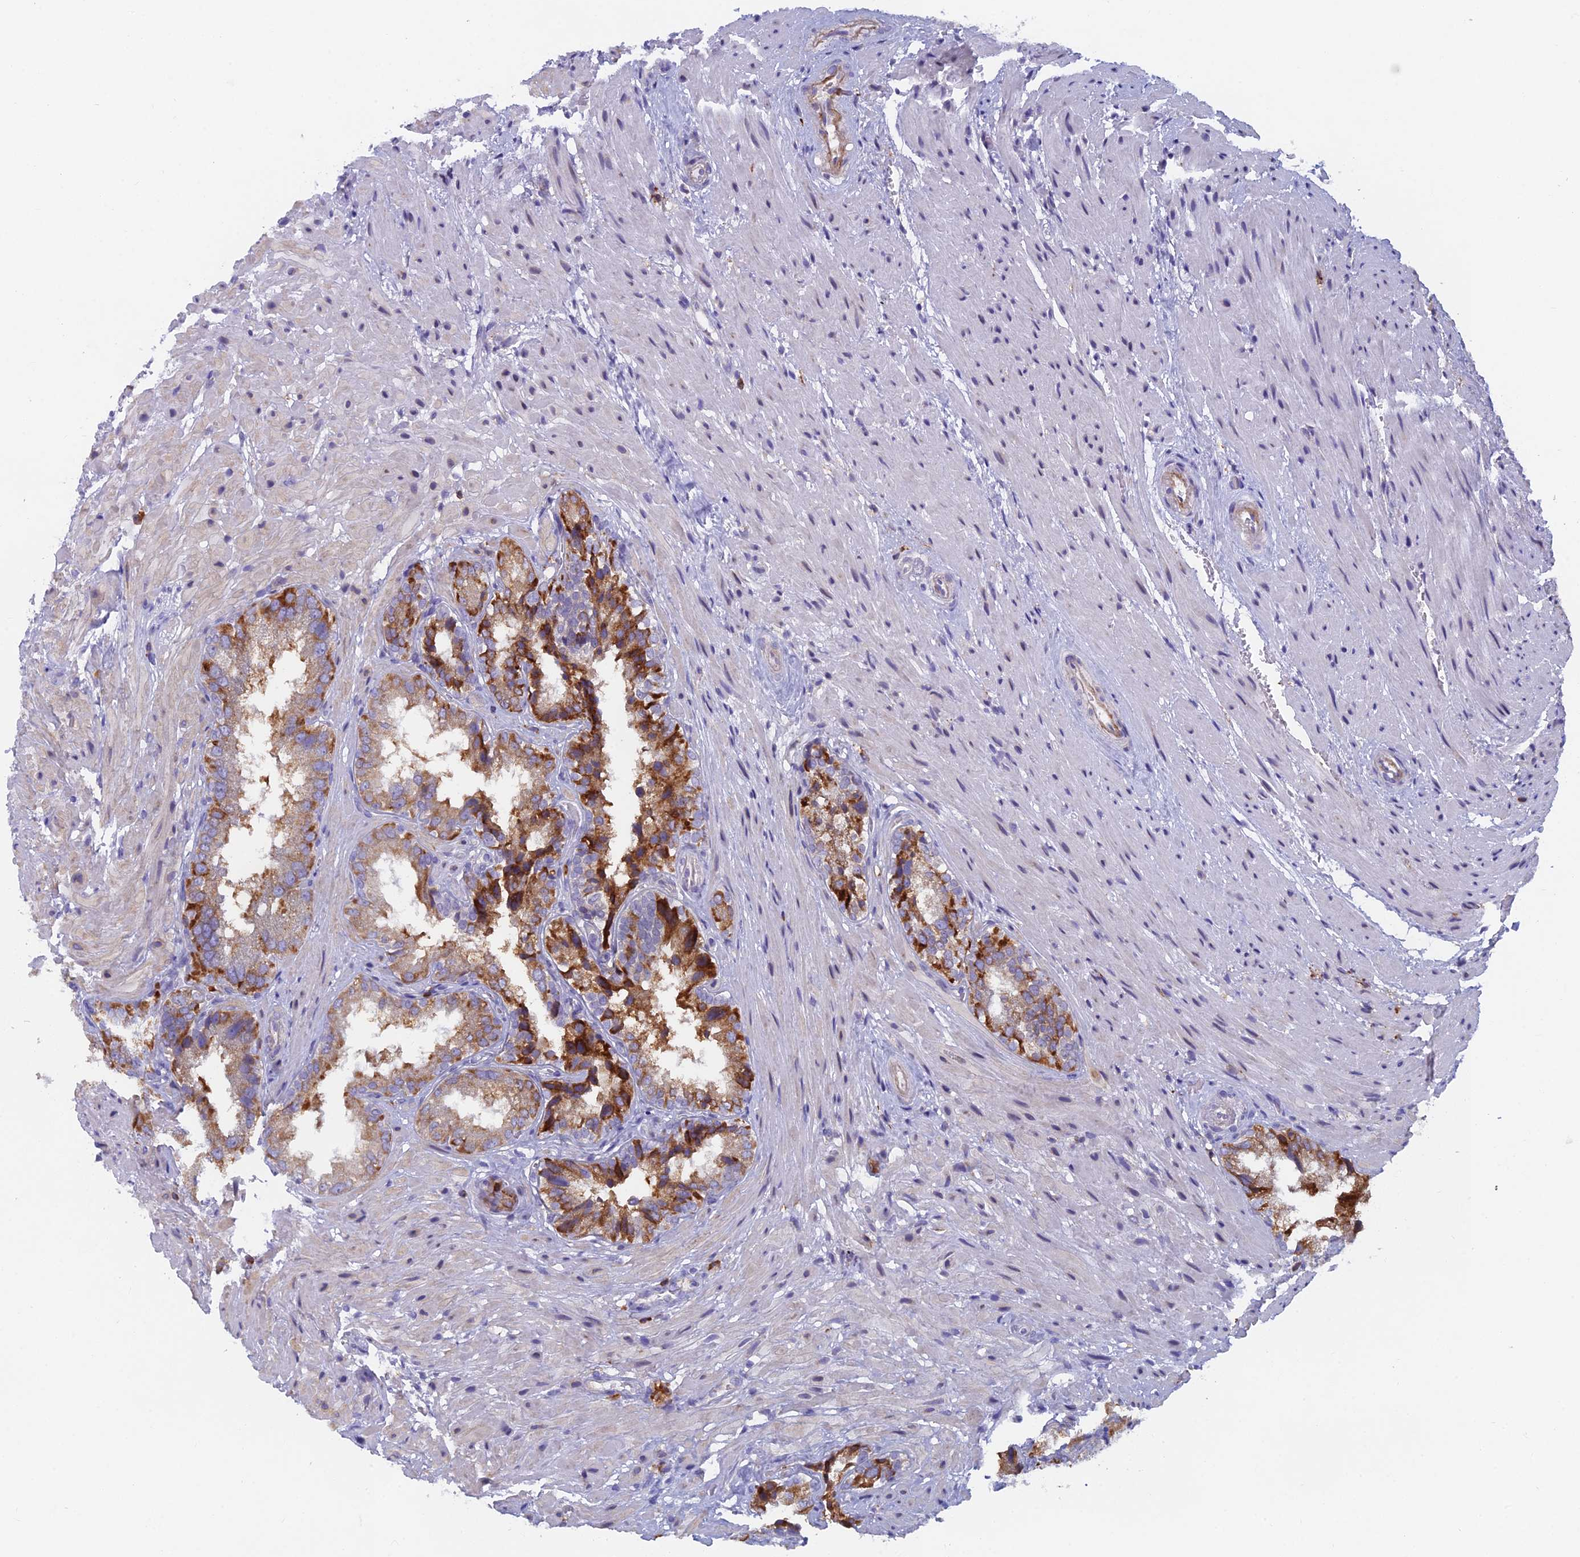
{"staining": {"intensity": "strong", "quantity": "25%-75%", "location": "cytoplasmic/membranous"}, "tissue": "seminal vesicle", "cell_type": "Glandular cells", "image_type": "normal", "snomed": [{"axis": "morphology", "description": "Normal tissue, NOS"}, {"axis": "topography", "description": "Seminal veicle"}, {"axis": "topography", "description": "Peripheral nerve tissue"}], "caption": "A brown stain labels strong cytoplasmic/membranous expression of a protein in glandular cells of benign human seminal vesicle. The protein of interest is shown in brown color, while the nuclei are stained blue.", "gene": "ABI3BP", "patient": {"sex": "male", "age": 63}}